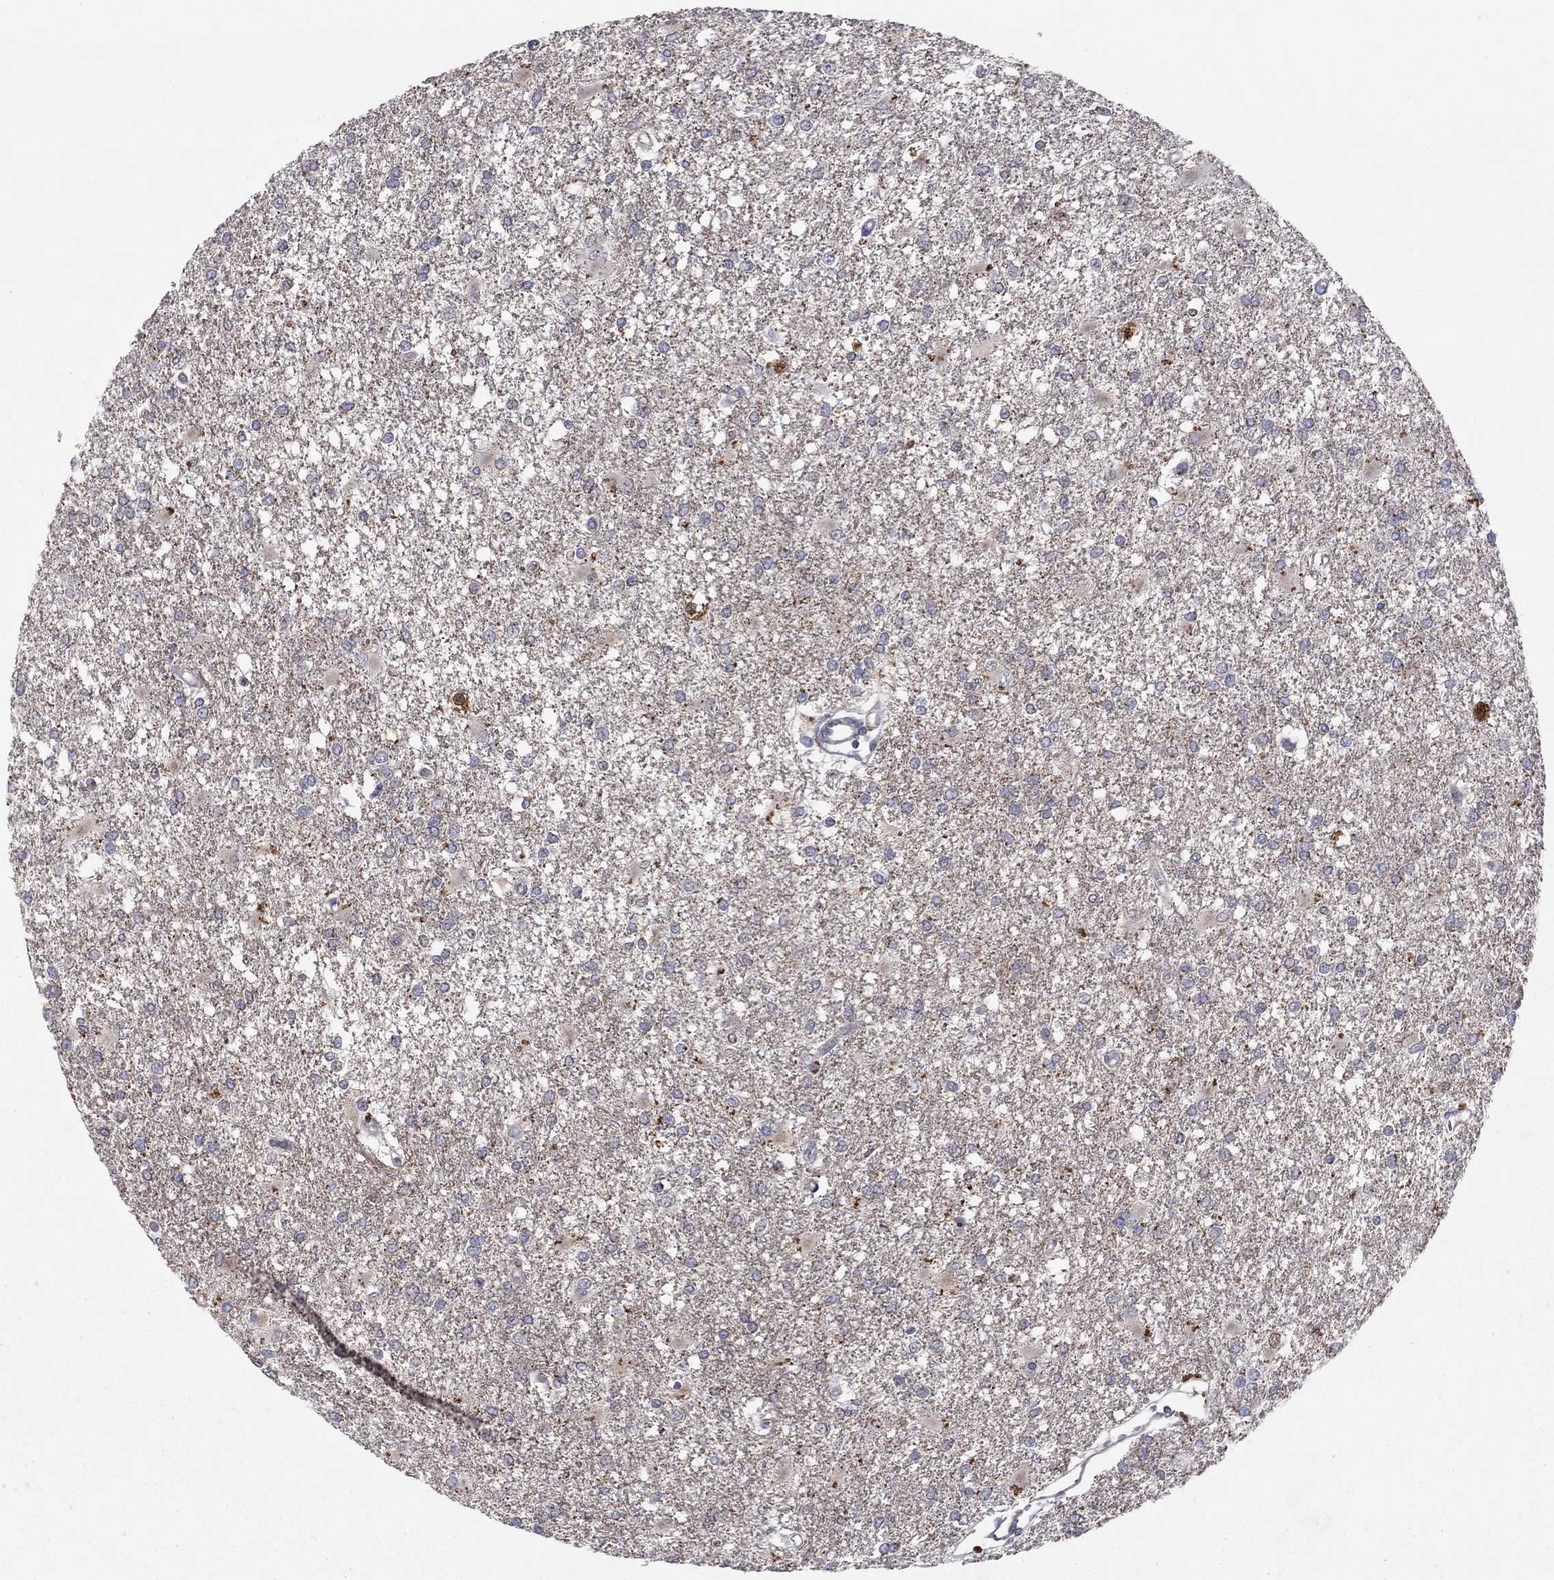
{"staining": {"intensity": "negative", "quantity": "none", "location": "none"}, "tissue": "glioma", "cell_type": "Tumor cells", "image_type": "cancer", "snomed": [{"axis": "morphology", "description": "Glioma, malignant, High grade"}, {"axis": "topography", "description": "Cerebral cortex"}], "caption": "A micrograph of human glioma is negative for staining in tumor cells. (Stains: DAB (3,3'-diaminobenzidine) IHC with hematoxylin counter stain, Microscopy: brightfield microscopy at high magnification).", "gene": "CRACDL", "patient": {"sex": "male", "age": 79}}